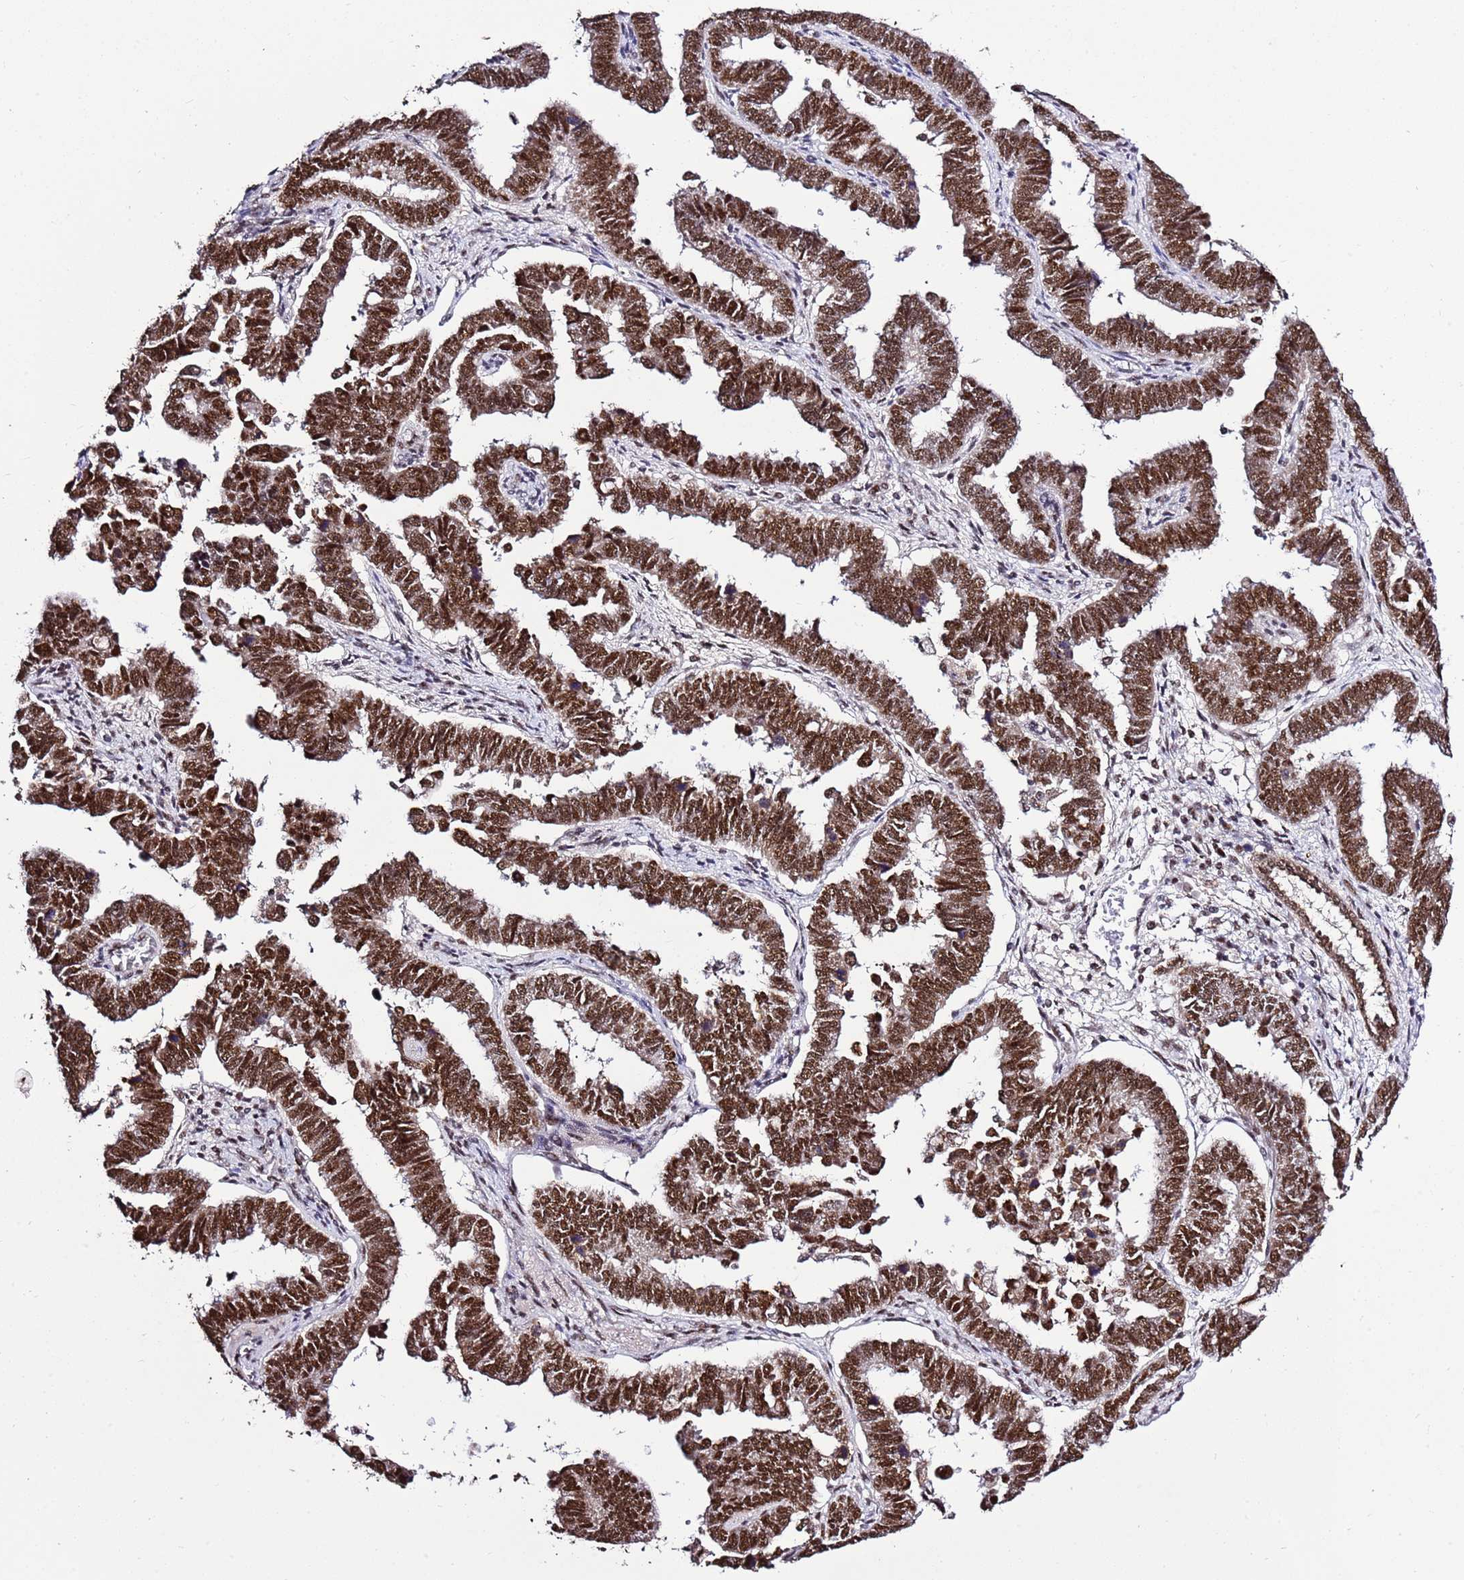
{"staining": {"intensity": "strong", "quantity": ">75%", "location": "nuclear"}, "tissue": "endometrial cancer", "cell_type": "Tumor cells", "image_type": "cancer", "snomed": [{"axis": "morphology", "description": "Adenocarcinoma, NOS"}, {"axis": "topography", "description": "Endometrium"}], "caption": "Brown immunohistochemical staining in endometrial cancer (adenocarcinoma) demonstrates strong nuclear expression in about >75% of tumor cells. (DAB IHC with brightfield microscopy, high magnification).", "gene": "AKAP8L", "patient": {"sex": "female", "age": 75}}